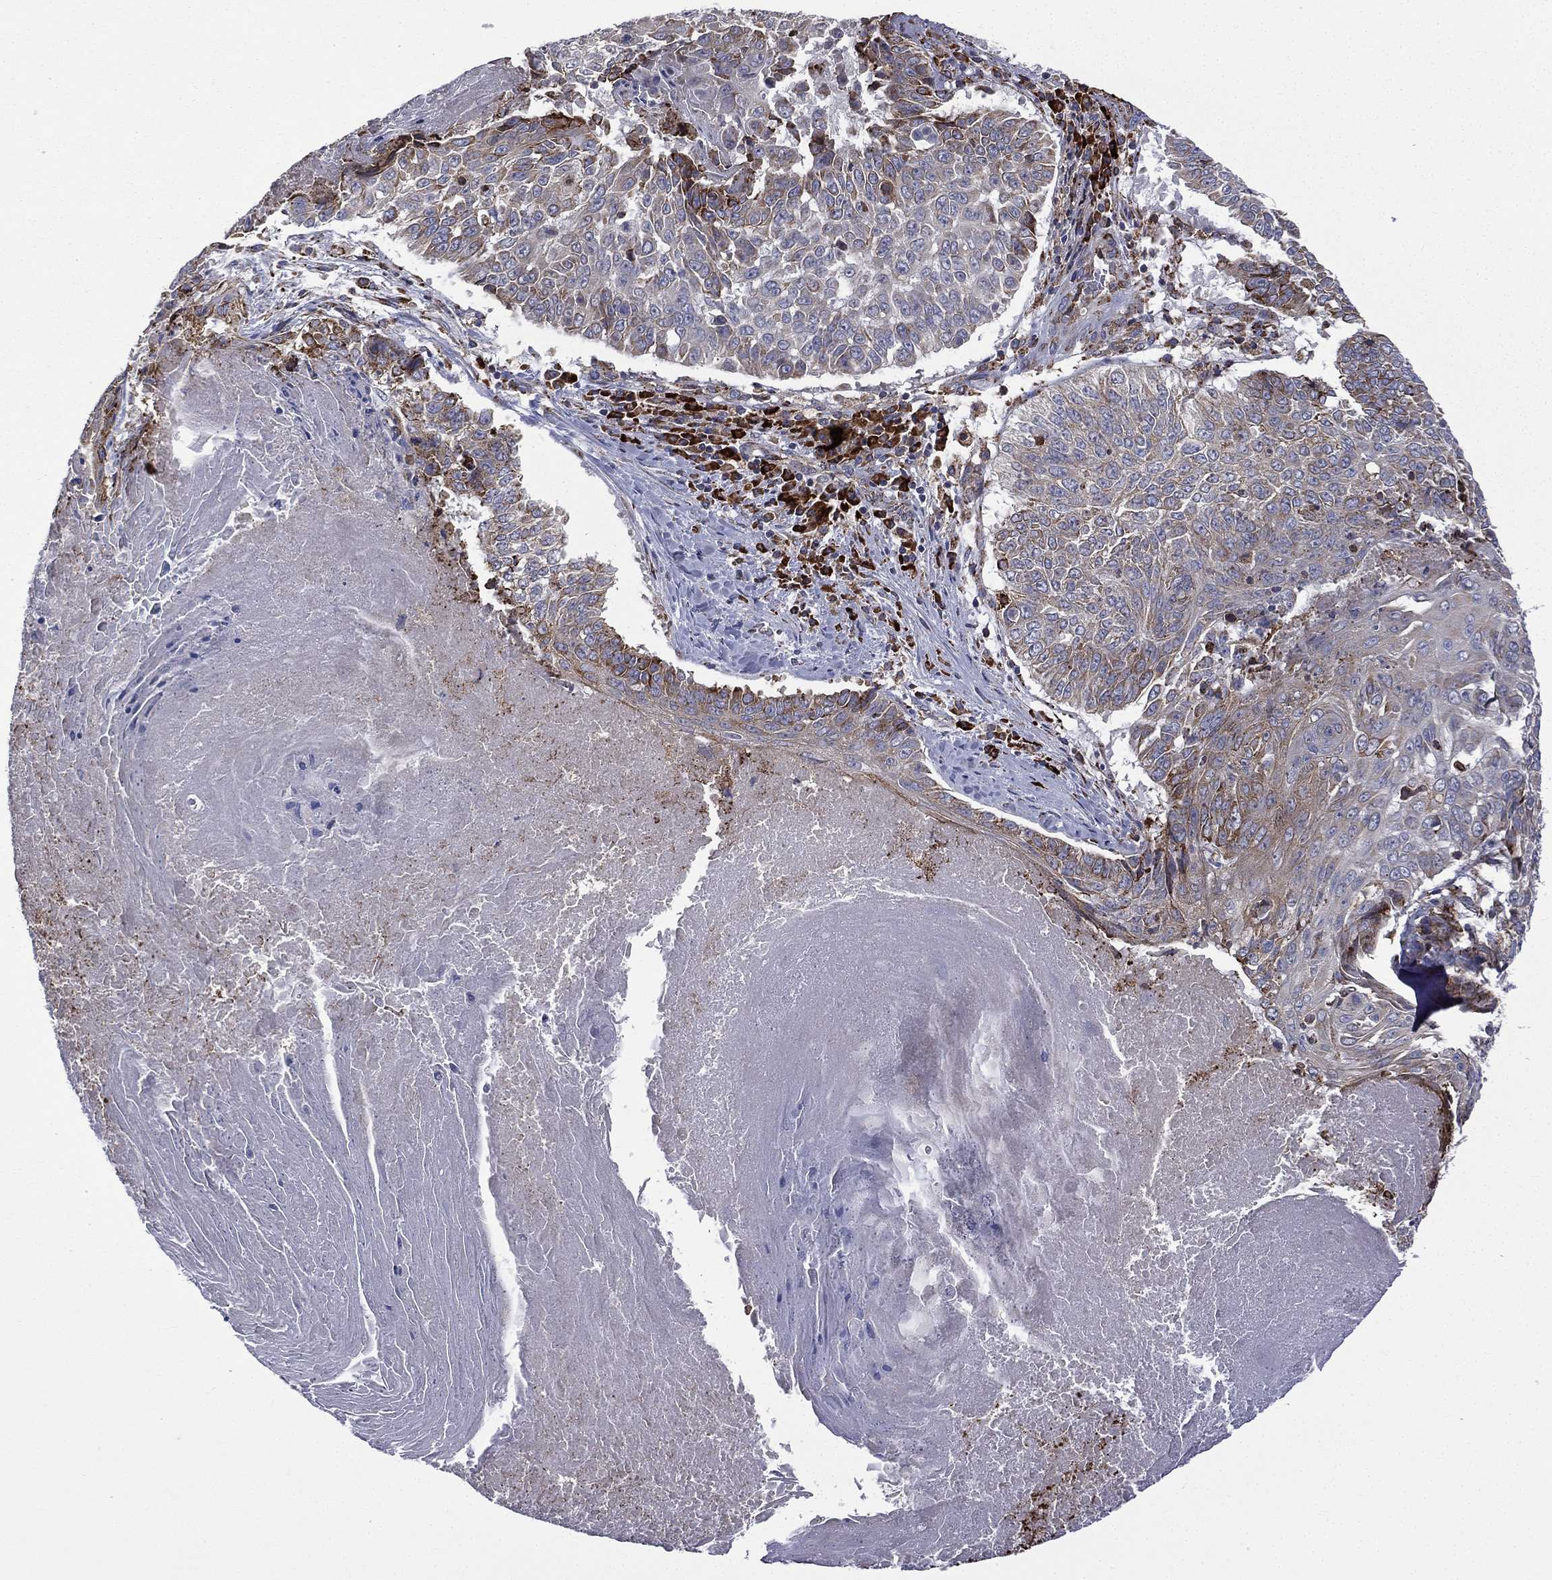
{"staining": {"intensity": "moderate", "quantity": "<25%", "location": "cytoplasmic/membranous"}, "tissue": "lung cancer", "cell_type": "Tumor cells", "image_type": "cancer", "snomed": [{"axis": "morphology", "description": "Squamous cell carcinoma, NOS"}, {"axis": "topography", "description": "Lung"}], "caption": "Immunohistochemistry (IHC) micrograph of lung squamous cell carcinoma stained for a protein (brown), which displays low levels of moderate cytoplasmic/membranous expression in approximately <25% of tumor cells.", "gene": "C20orf96", "patient": {"sex": "male", "age": 64}}